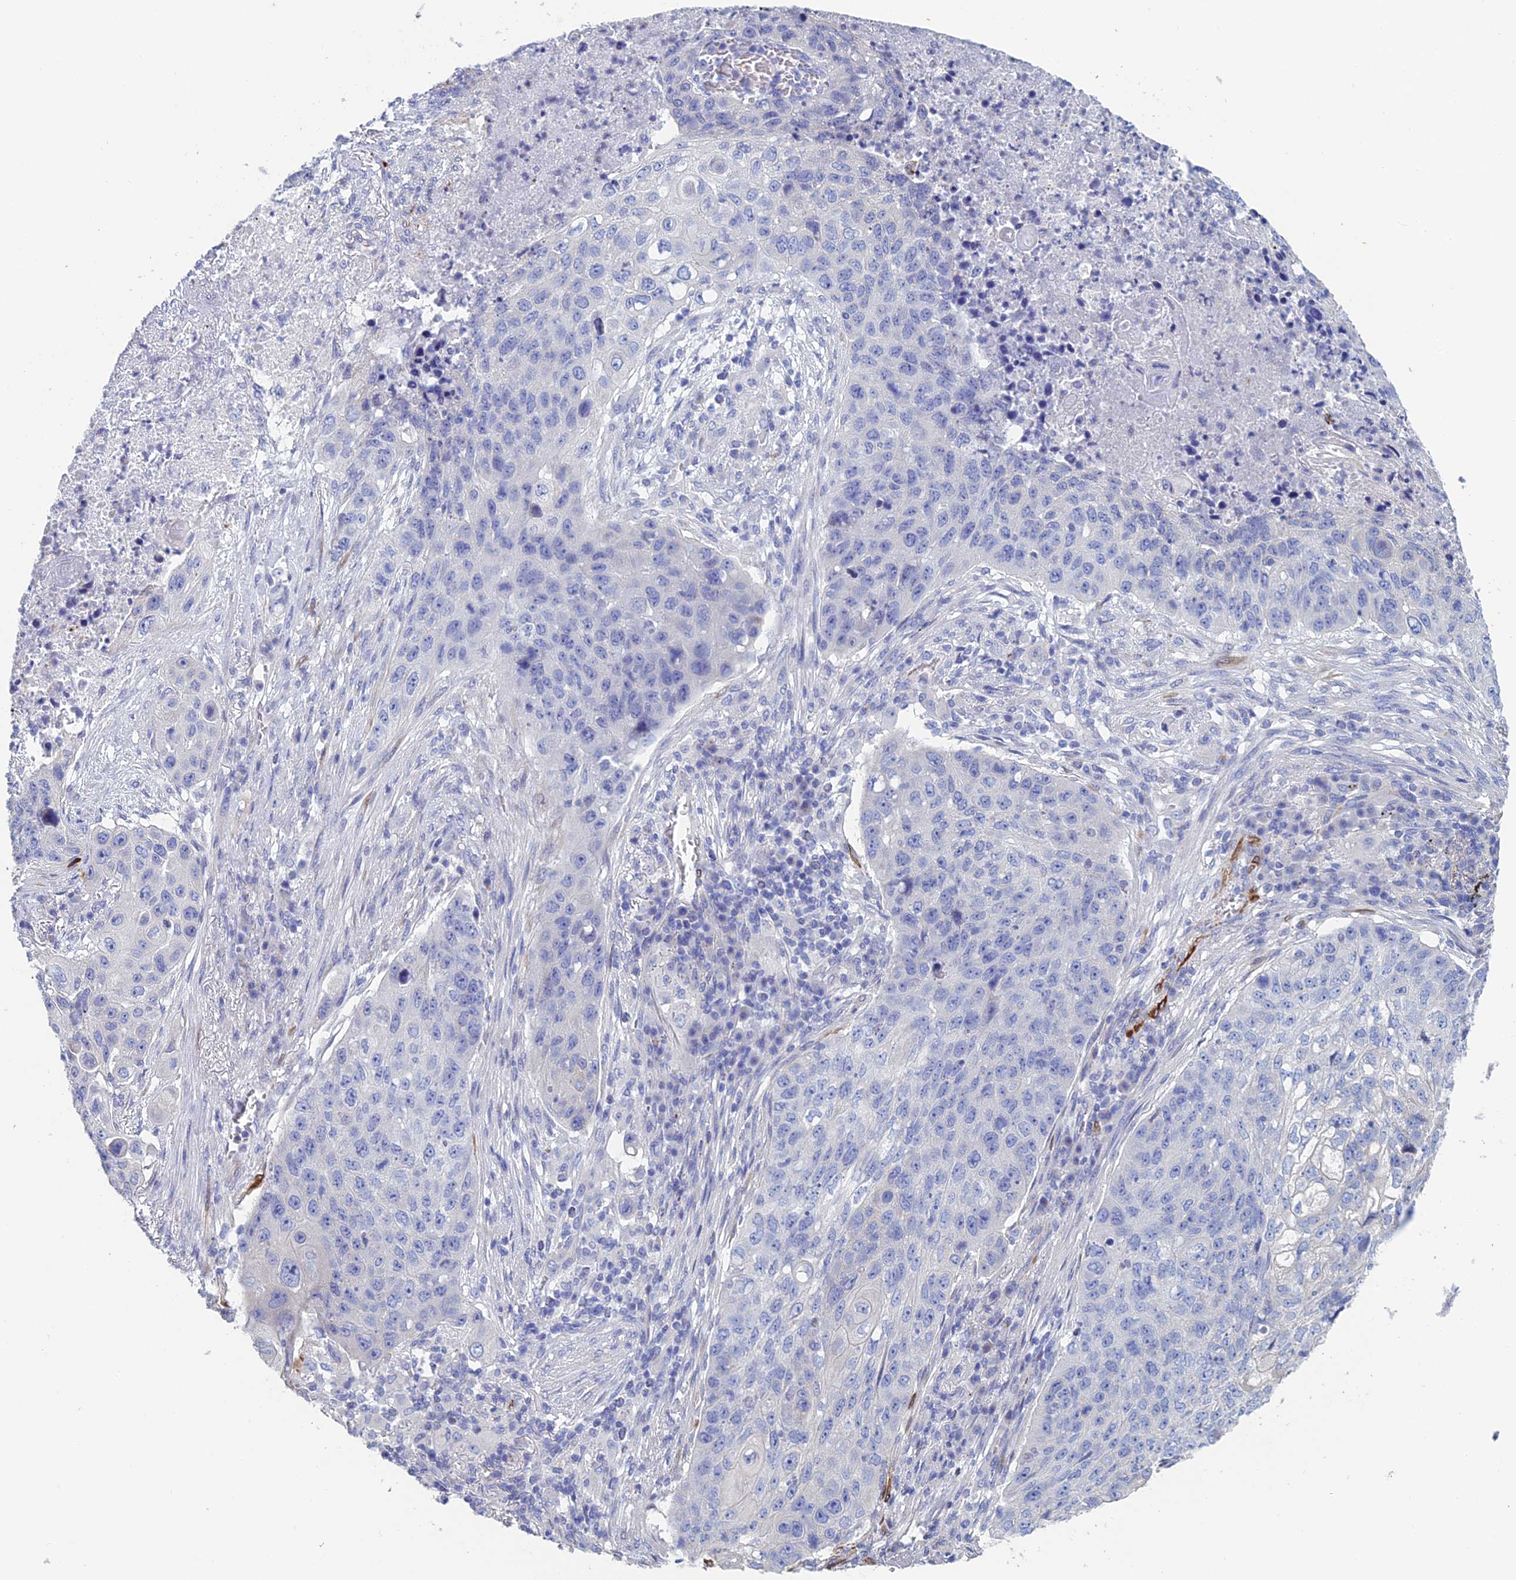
{"staining": {"intensity": "negative", "quantity": "none", "location": "none"}, "tissue": "lung cancer", "cell_type": "Tumor cells", "image_type": "cancer", "snomed": [{"axis": "morphology", "description": "Squamous cell carcinoma, NOS"}, {"axis": "topography", "description": "Lung"}], "caption": "High power microscopy image of an immunohistochemistry (IHC) photomicrograph of lung squamous cell carcinoma, revealing no significant expression in tumor cells. (DAB IHC visualized using brightfield microscopy, high magnification).", "gene": "PCDHA8", "patient": {"sex": "female", "age": 63}}